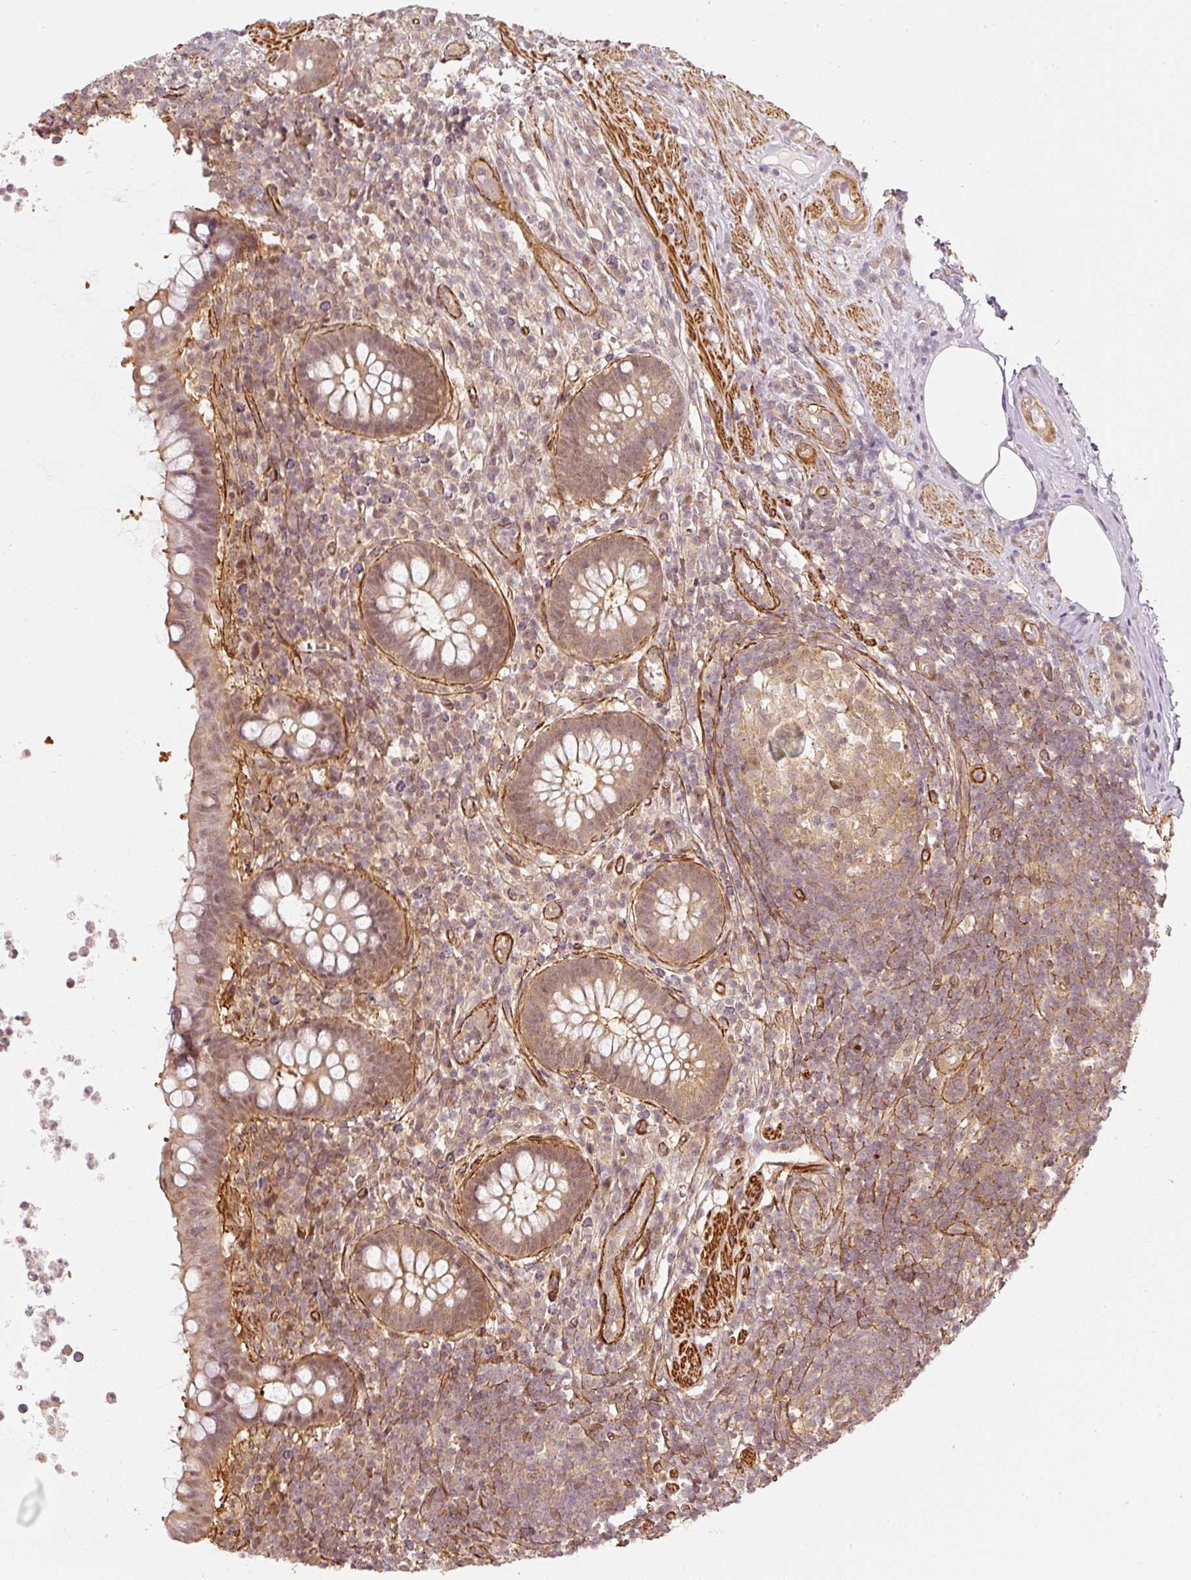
{"staining": {"intensity": "moderate", "quantity": ">75%", "location": "cytoplasmic/membranous,nuclear"}, "tissue": "appendix", "cell_type": "Glandular cells", "image_type": "normal", "snomed": [{"axis": "morphology", "description": "Normal tissue, NOS"}, {"axis": "topography", "description": "Appendix"}], "caption": "Immunohistochemistry of normal appendix demonstrates medium levels of moderate cytoplasmic/membranous,nuclear positivity in about >75% of glandular cells.", "gene": "PSMD1", "patient": {"sex": "female", "age": 56}}